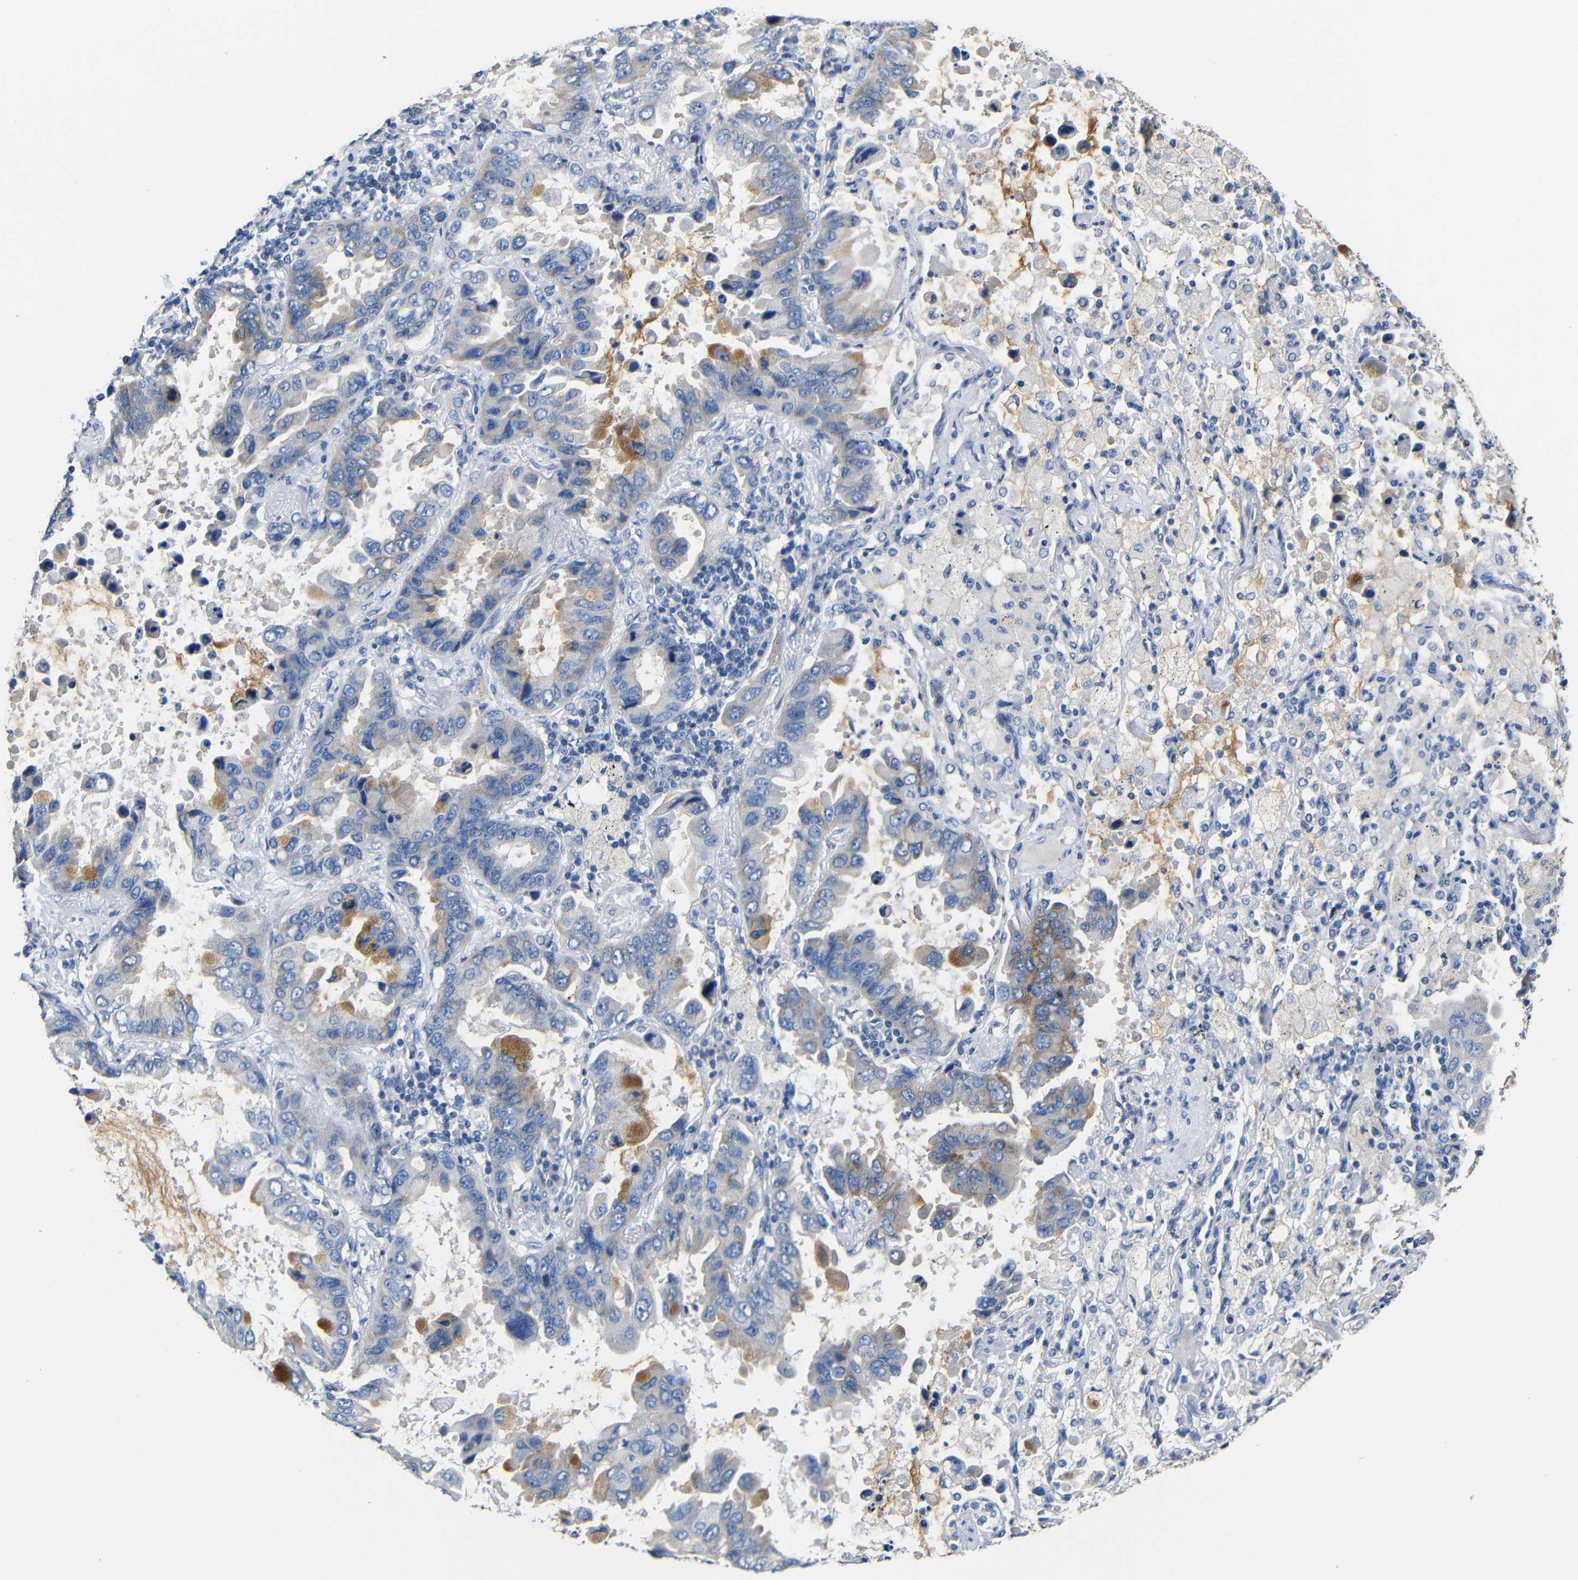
{"staining": {"intensity": "moderate", "quantity": "<25%", "location": "cytoplasmic/membranous"}, "tissue": "lung cancer", "cell_type": "Tumor cells", "image_type": "cancer", "snomed": [{"axis": "morphology", "description": "Adenocarcinoma, NOS"}, {"axis": "topography", "description": "Lung"}], "caption": "Human lung cancer (adenocarcinoma) stained with a protein marker demonstrates moderate staining in tumor cells.", "gene": "ACKR2", "patient": {"sex": "male", "age": 64}}